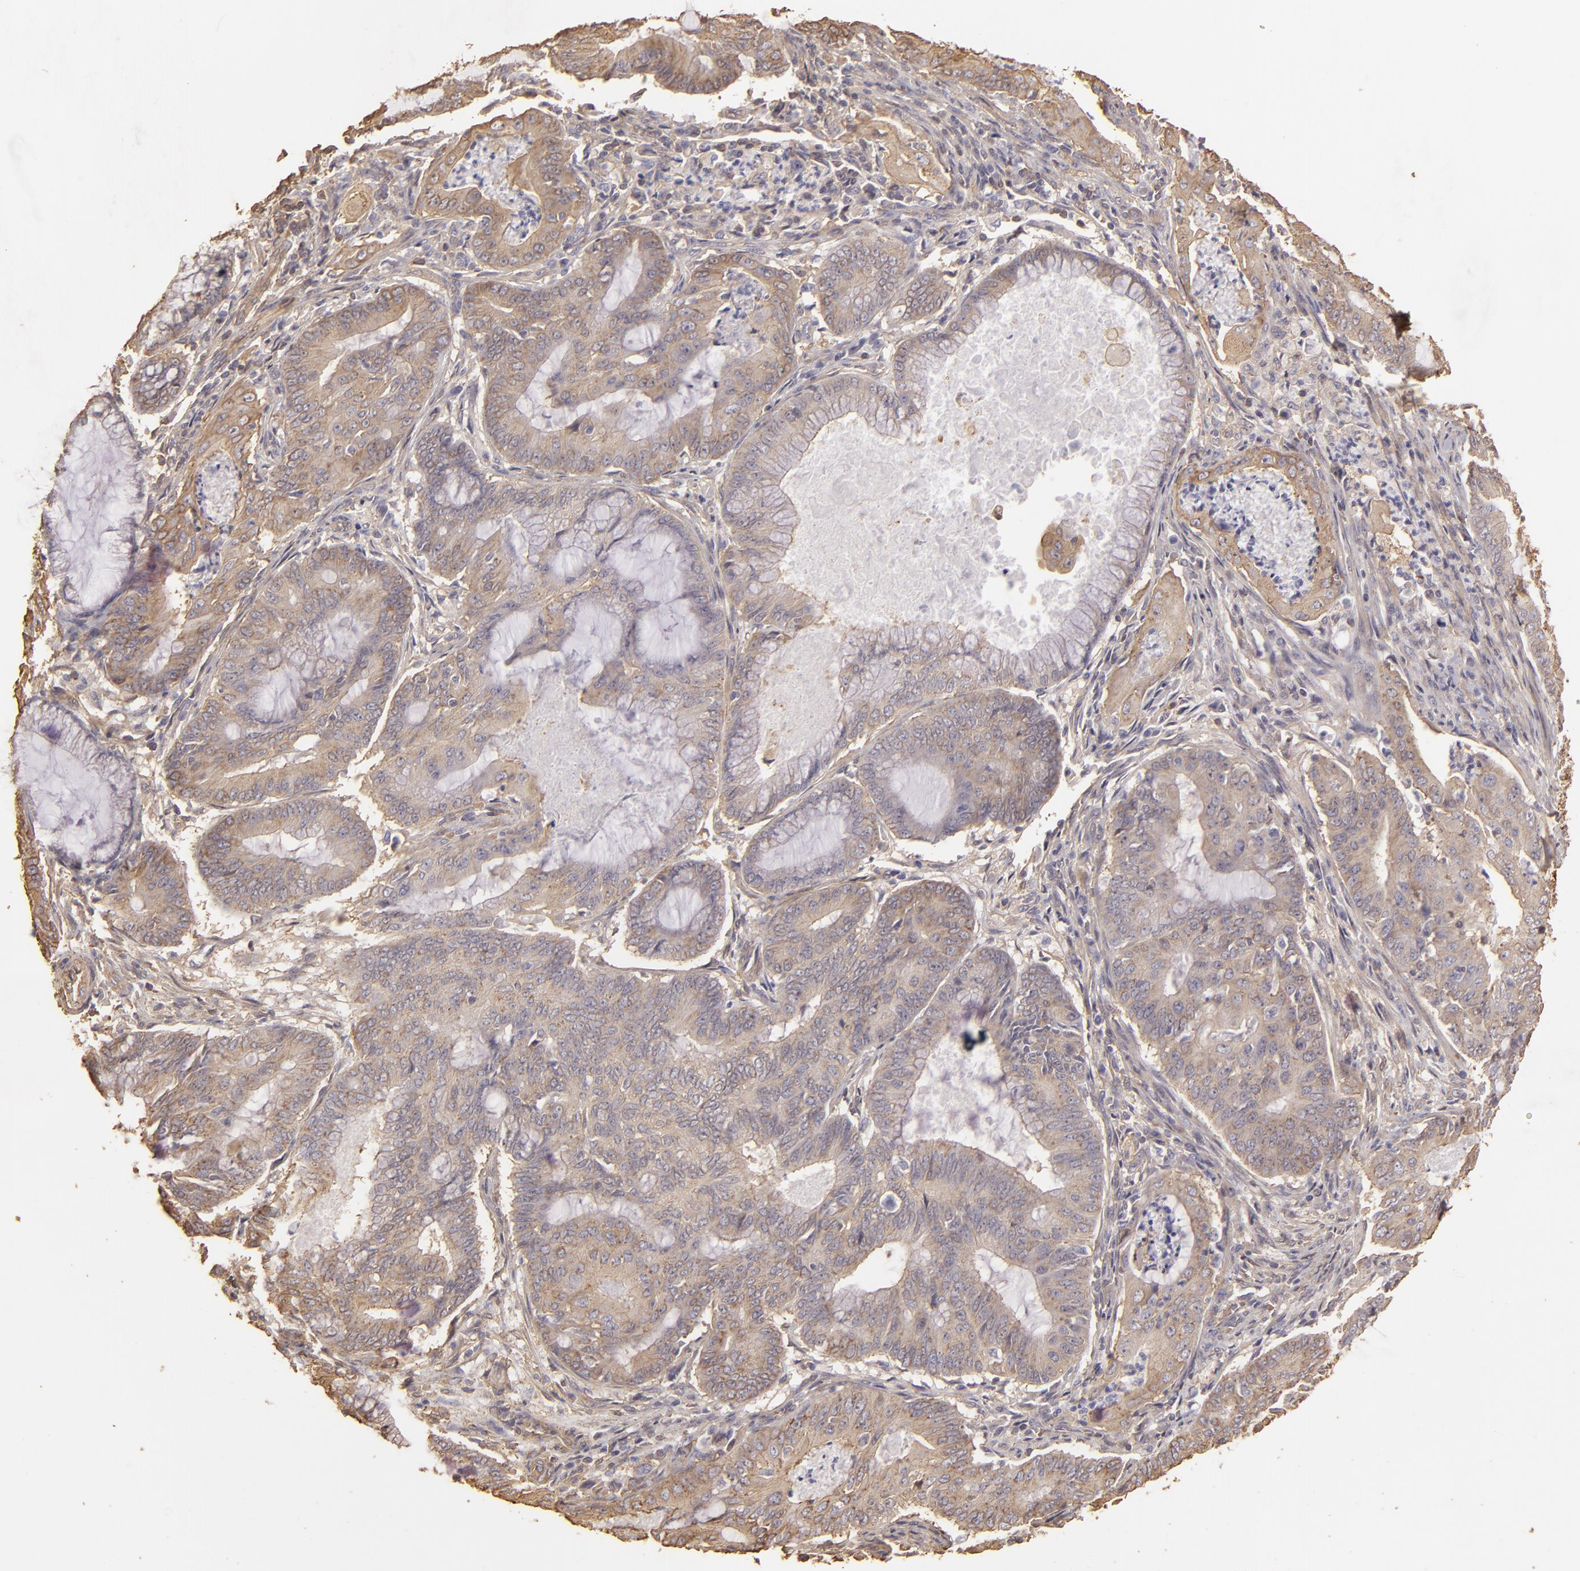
{"staining": {"intensity": "weak", "quantity": ">75%", "location": "cytoplasmic/membranous"}, "tissue": "endometrial cancer", "cell_type": "Tumor cells", "image_type": "cancer", "snomed": [{"axis": "morphology", "description": "Adenocarcinoma, NOS"}, {"axis": "topography", "description": "Endometrium"}], "caption": "High-magnification brightfield microscopy of endometrial cancer (adenocarcinoma) stained with DAB (brown) and counterstained with hematoxylin (blue). tumor cells exhibit weak cytoplasmic/membranous positivity is present in approximately>75% of cells.", "gene": "HSPB6", "patient": {"sex": "female", "age": 63}}